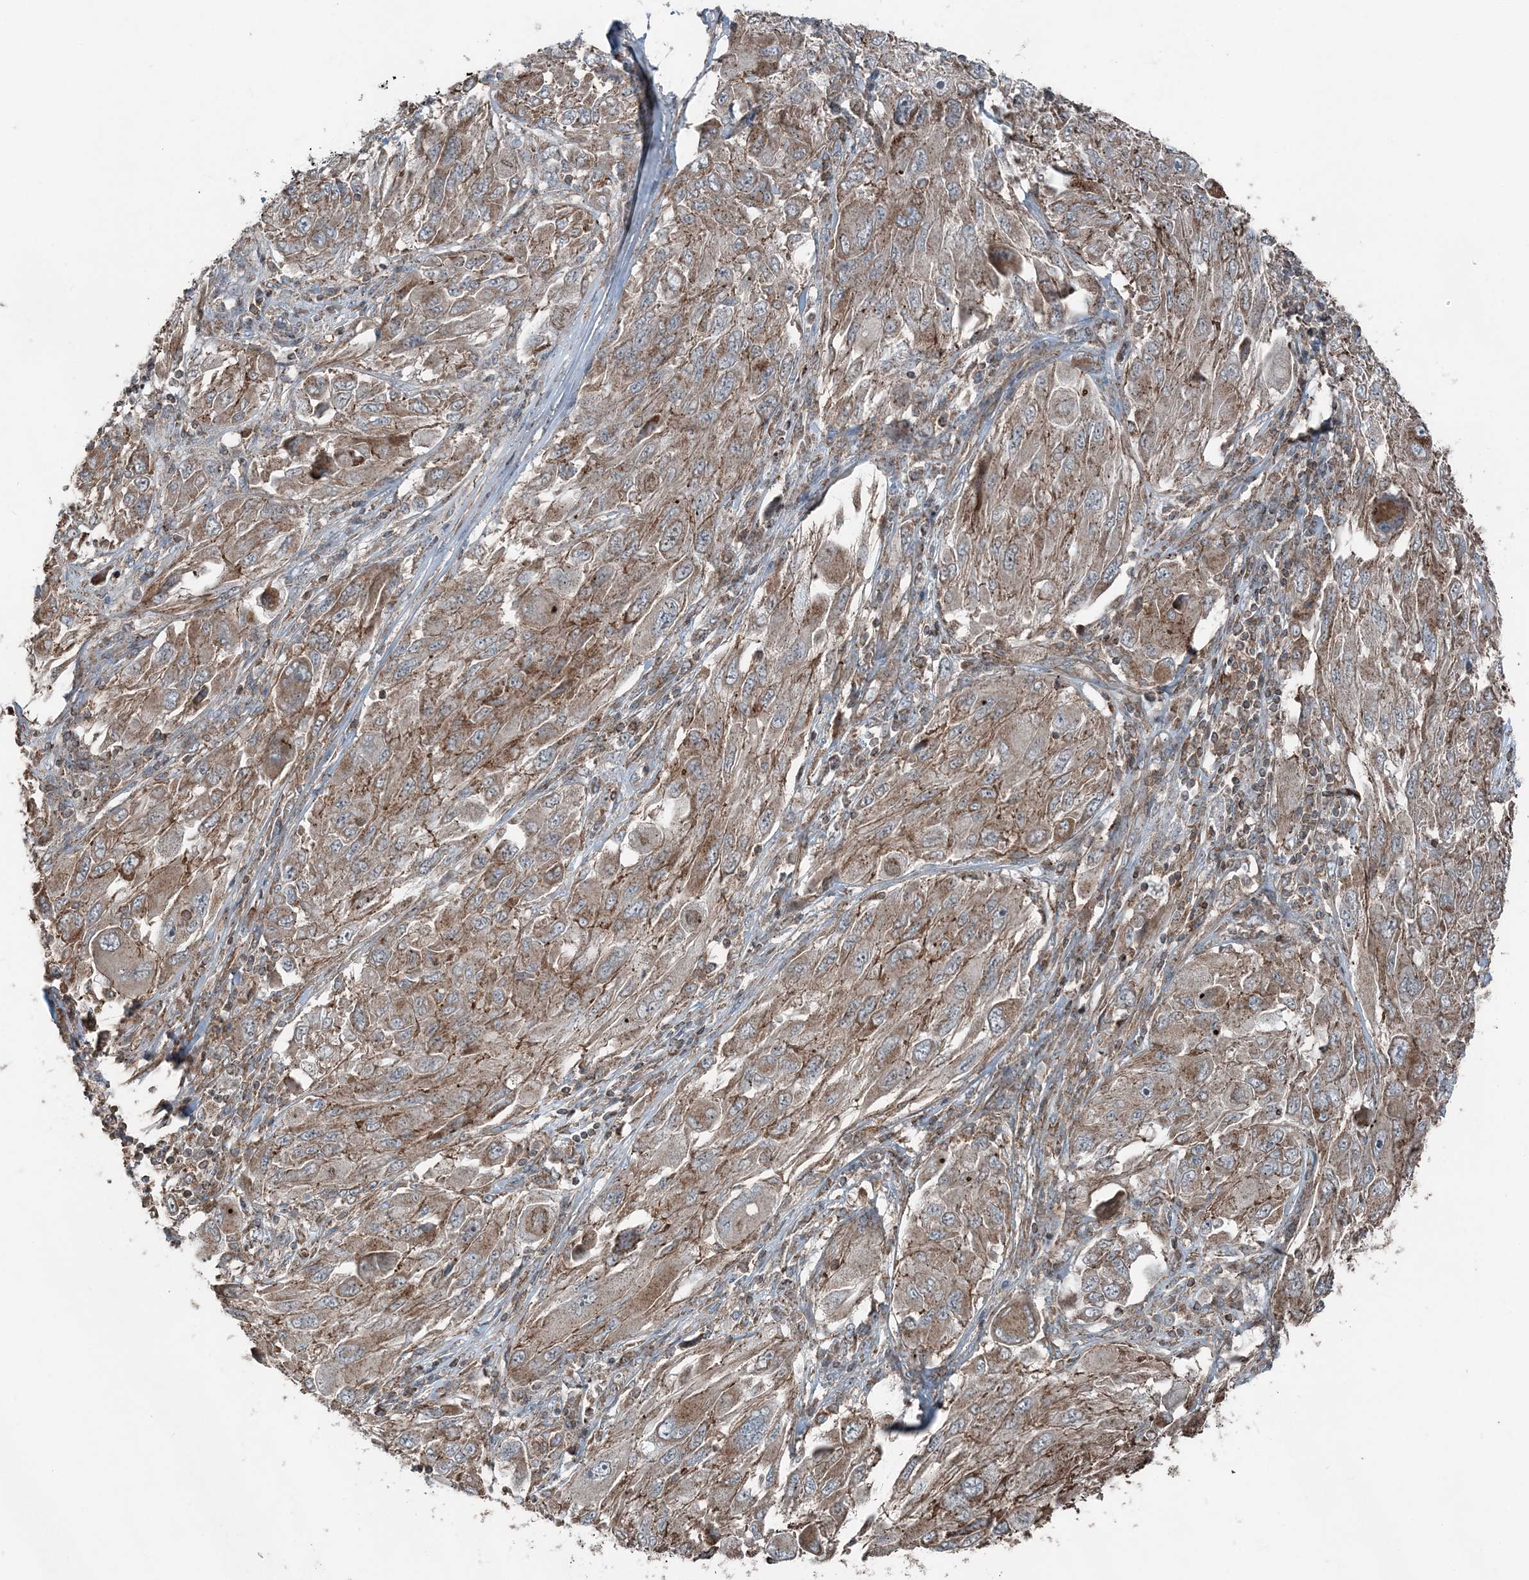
{"staining": {"intensity": "moderate", "quantity": ">75%", "location": "cytoplasmic/membranous"}, "tissue": "melanoma", "cell_type": "Tumor cells", "image_type": "cancer", "snomed": [{"axis": "morphology", "description": "Malignant melanoma, NOS"}, {"axis": "topography", "description": "Skin"}], "caption": "Human melanoma stained for a protein (brown) demonstrates moderate cytoplasmic/membranous positive expression in approximately >75% of tumor cells.", "gene": "KY", "patient": {"sex": "female", "age": 91}}